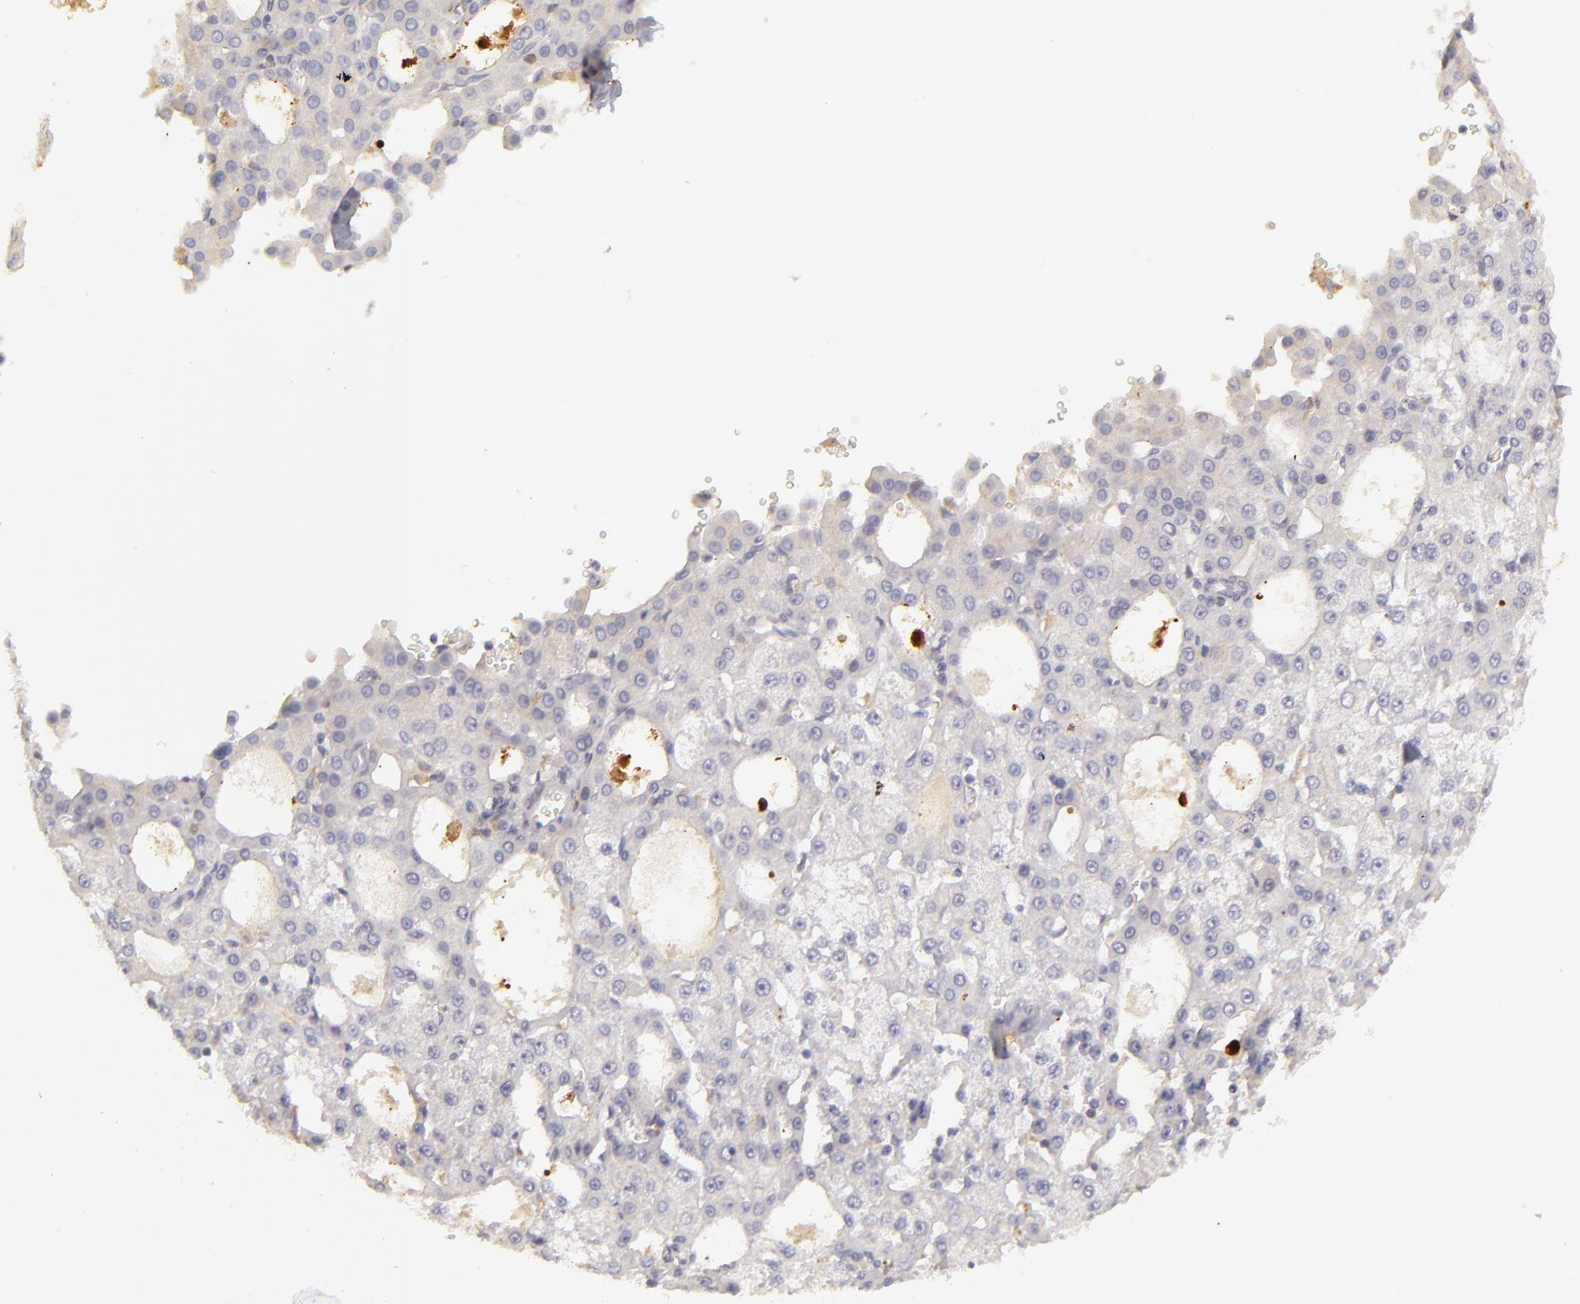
{"staining": {"intensity": "negative", "quantity": "none", "location": "none"}, "tissue": "liver cancer", "cell_type": "Tumor cells", "image_type": "cancer", "snomed": [{"axis": "morphology", "description": "Carcinoma, Hepatocellular, NOS"}, {"axis": "topography", "description": "Liver"}], "caption": "Histopathology image shows no protein expression in tumor cells of liver cancer (hepatocellular carcinoma) tissue.", "gene": "EFS", "patient": {"sex": "male", "age": 47}}